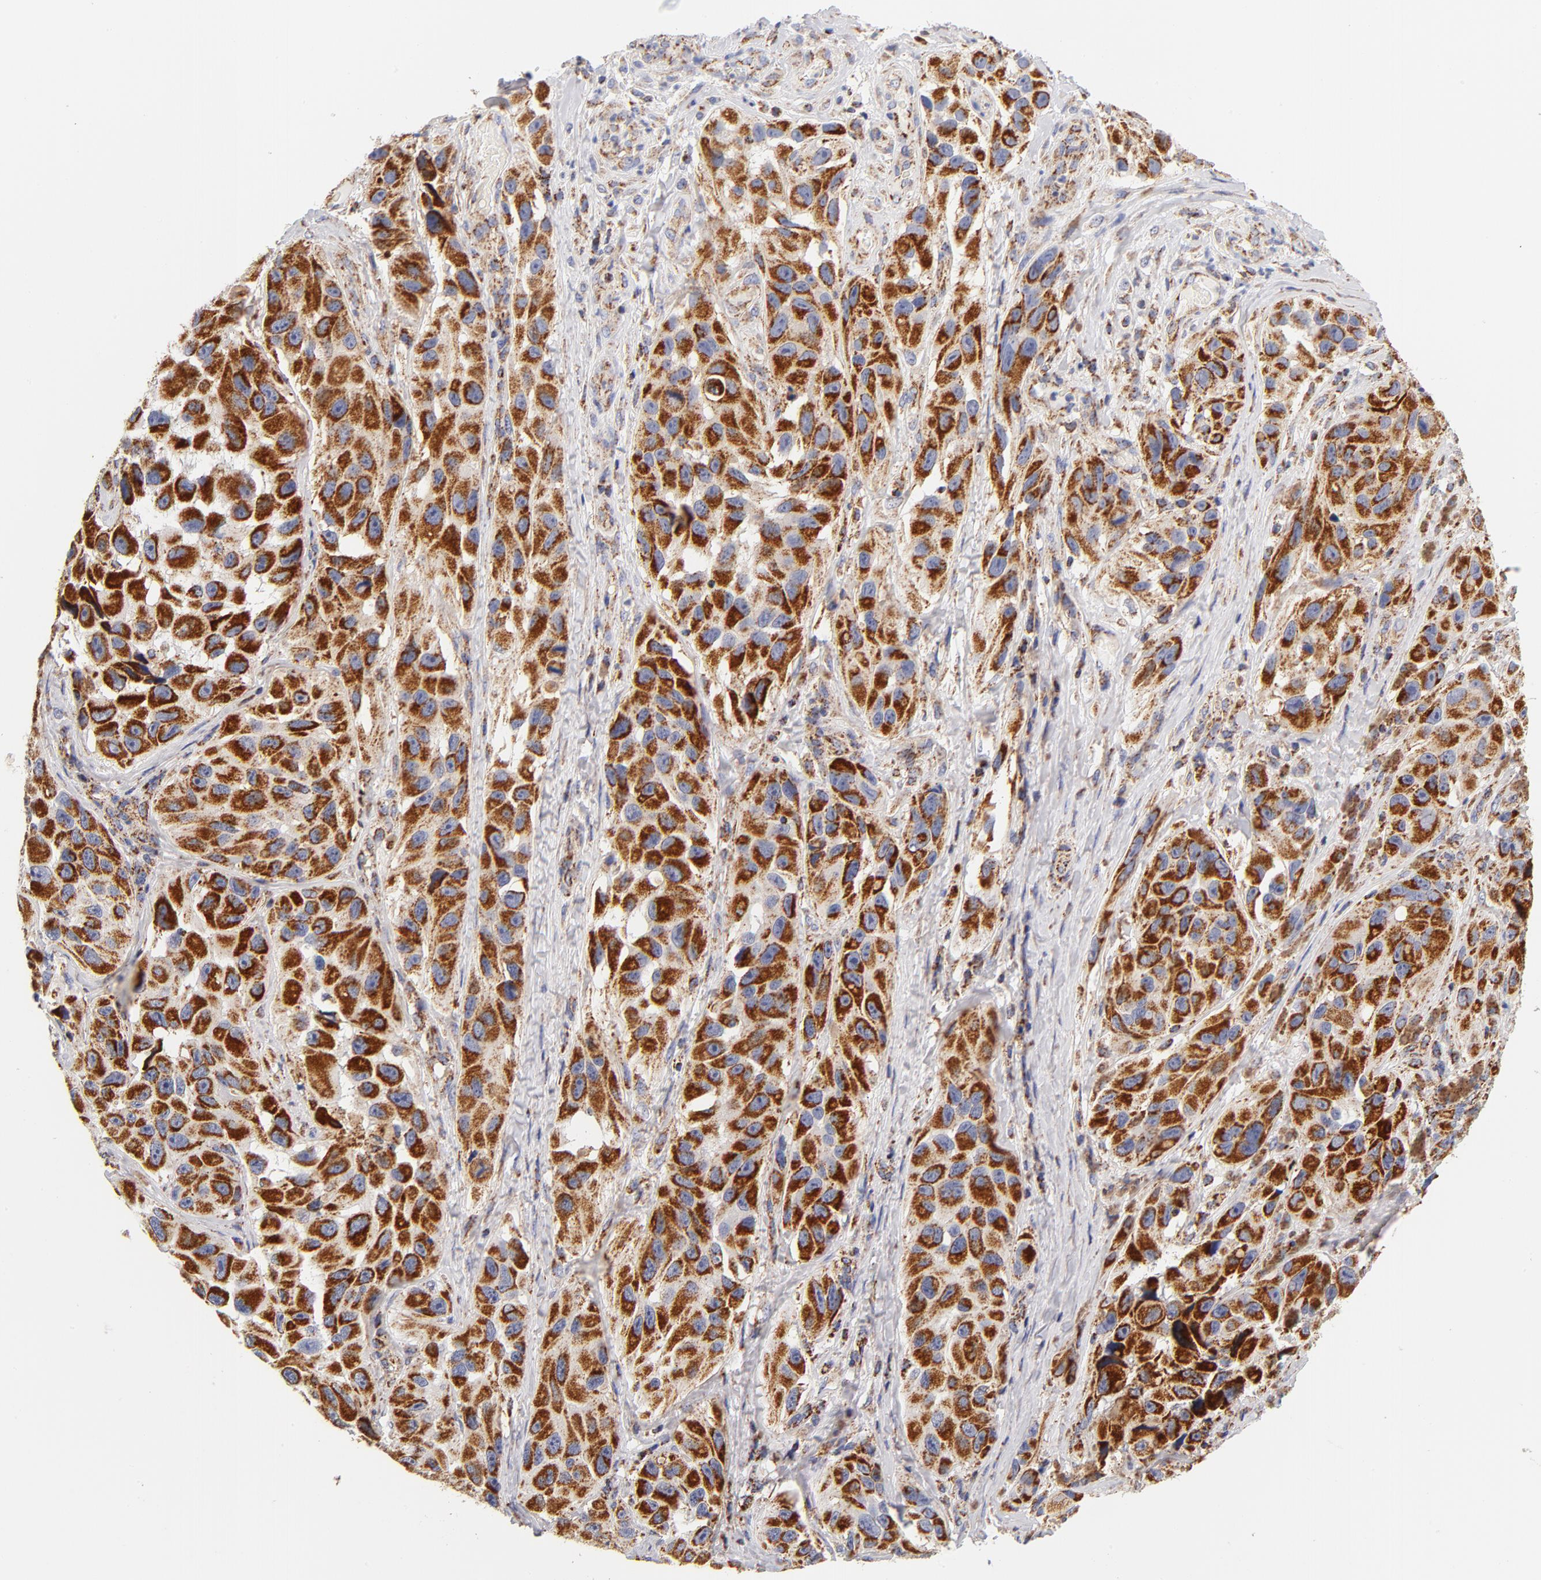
{"staining": {"intensity": "strong", "quantity": ">75%", "location": "cytoplasmic/membranous"}, "tissue": "melanoma", "cell_type": "Tumor cells", "image_type": "cancer", "snomed": [{"axis": "morphology", "description": "Malignant melanoma, NOS"}, {"axis": "topography", "description": "Skin"}], "caption": "Melanoma stained with DAB immunohistochemistry (IHC) displays high levels of strong cytoplasmic/membranous expression in about >75% of tumor cells.", "gene": "ECHS1", "patient": {"sex": "female", "age": 73}}